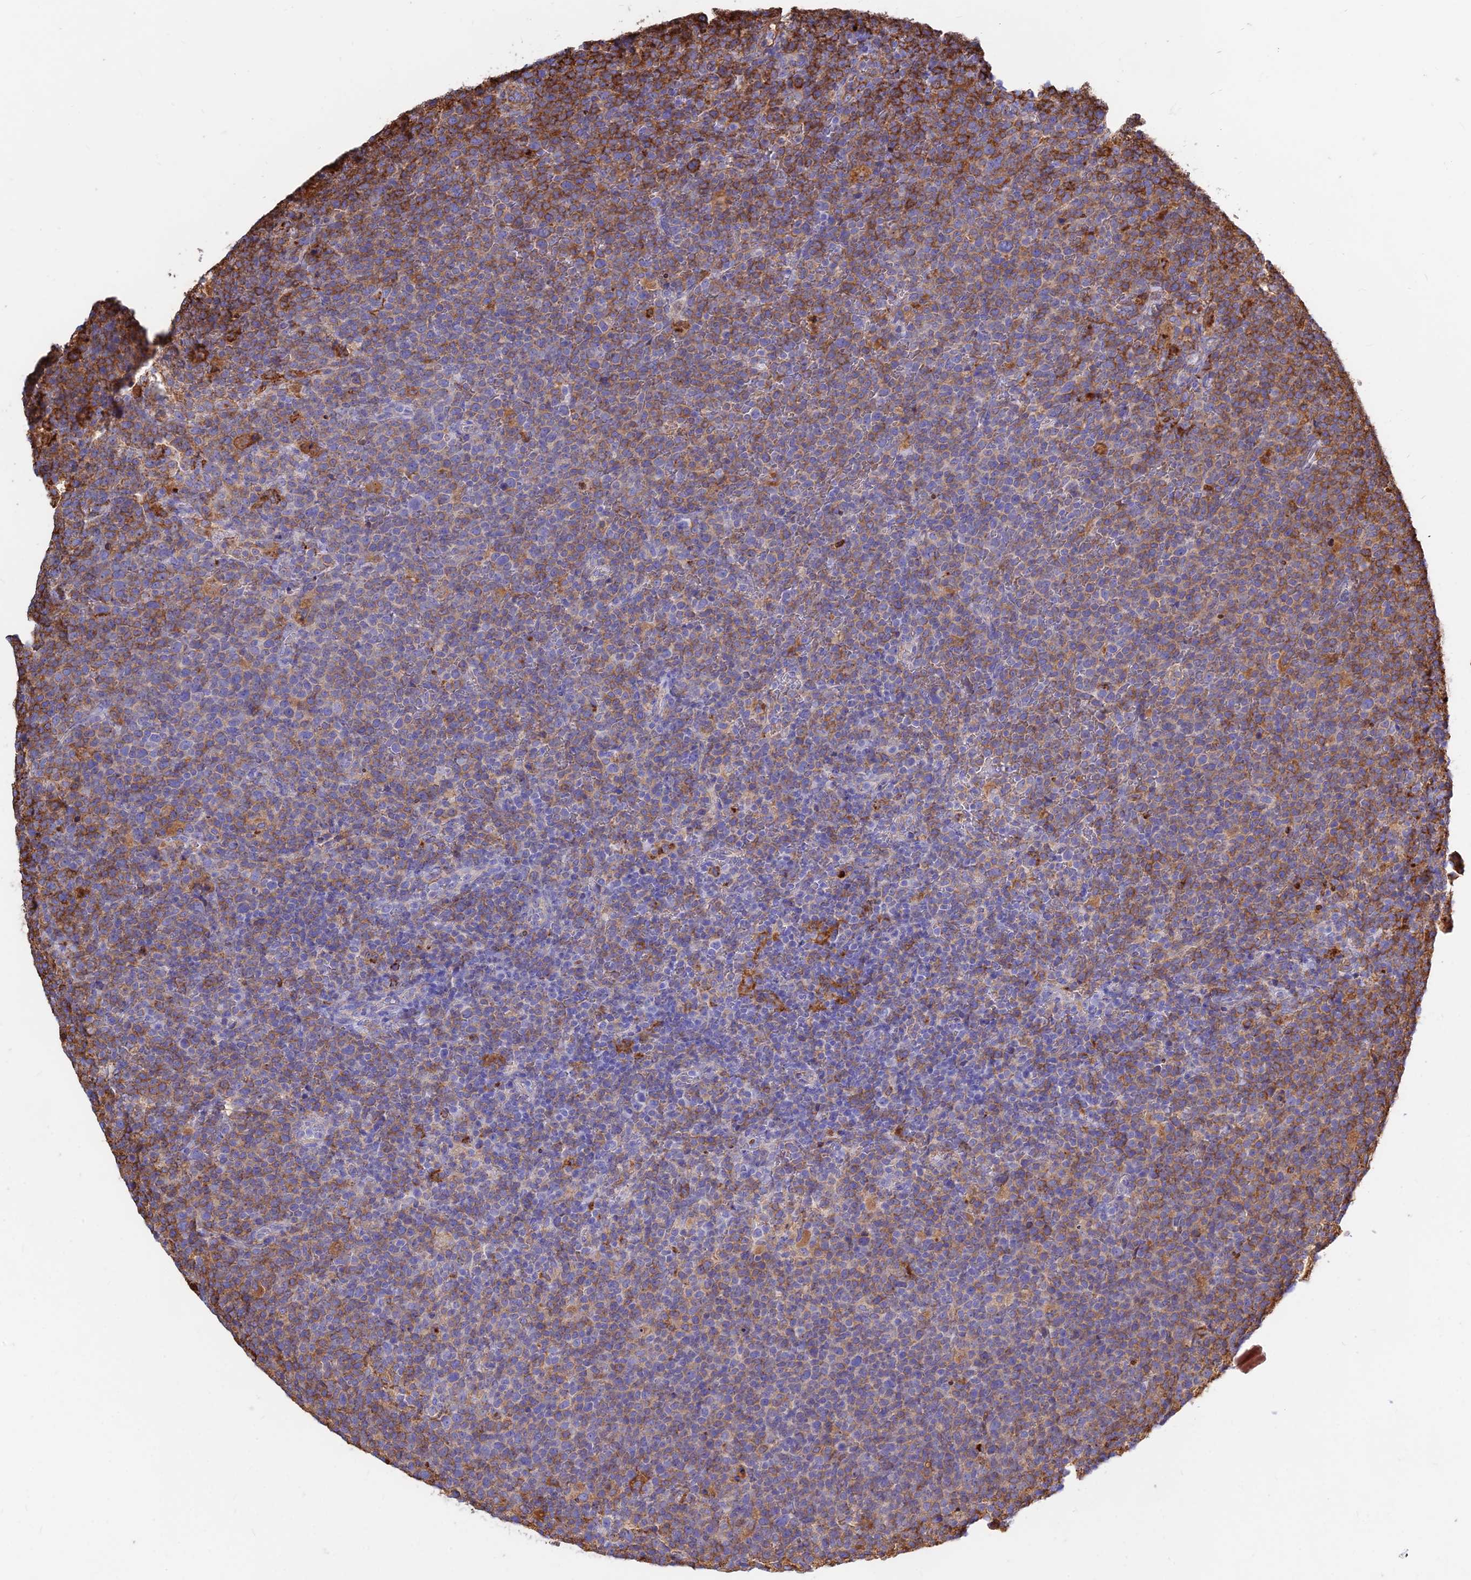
{"staining": {"intensity": "moderate", "quantity": ">75%", "location": "cytoplasmic/membranous"}, "tissue": "lymphoma", "cell_type": "Tumor cells", "image_type": "cancer", "snomed": [{"axis": "morphology", "description": "Malignant lymphoma, non-Hodgkin's type, High grade"}, {"axis": "topography", "description": "Lymph node"}], "caption": "This photomicrograph displays high-grade malignant lymphoma, non-Hodgkin's type stained with IHC to label a protein in brown. The cytoplasmic/membranous of tumor cells show moderate positivity for the protein. Nuclei are counter-stained blue.", "gene": "HLA-DRB1", "patient": {"sex": "male", "age": 61}}